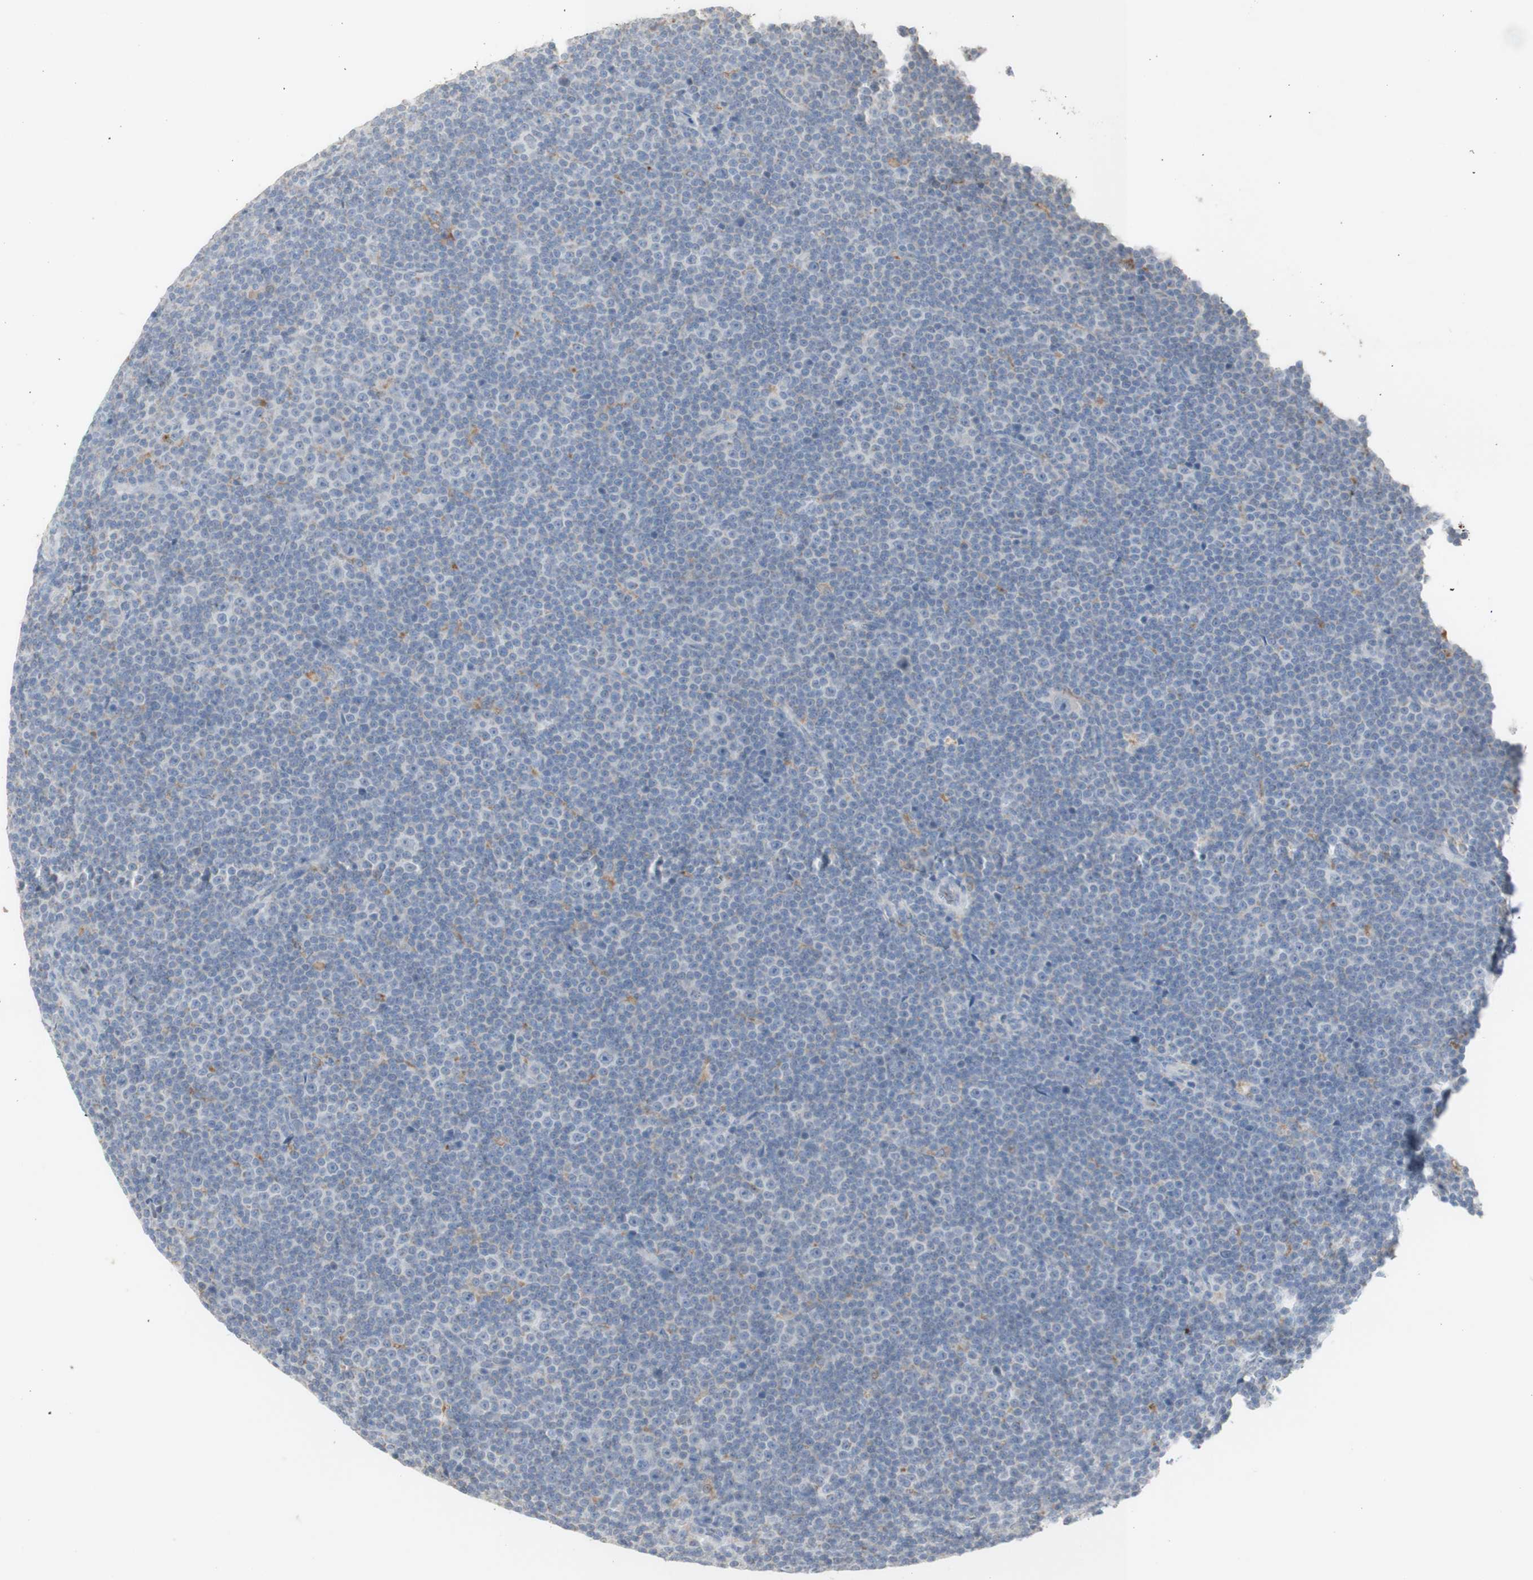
{"staining": {"intensity": "negative", "quantity": "none", "location": "none"}, "tissue": "lymphoma", "cell_type": "Tumor cells", "image_type": "cancer", "snomed": [{"axis": "morphology", "description": "Malignant lymphoma, non-Hodgkin's type, Low grade"}, {"axis": "topography", "description": "Lymph node"}], "caption": "DAB immunohistochemical staining of human lymphoma reveals no significant positivity in tumor cells. Nuclei are stained in blue.", "gene": "ATP6V1B1", "patient": {"sex": "female", "age": 67}}